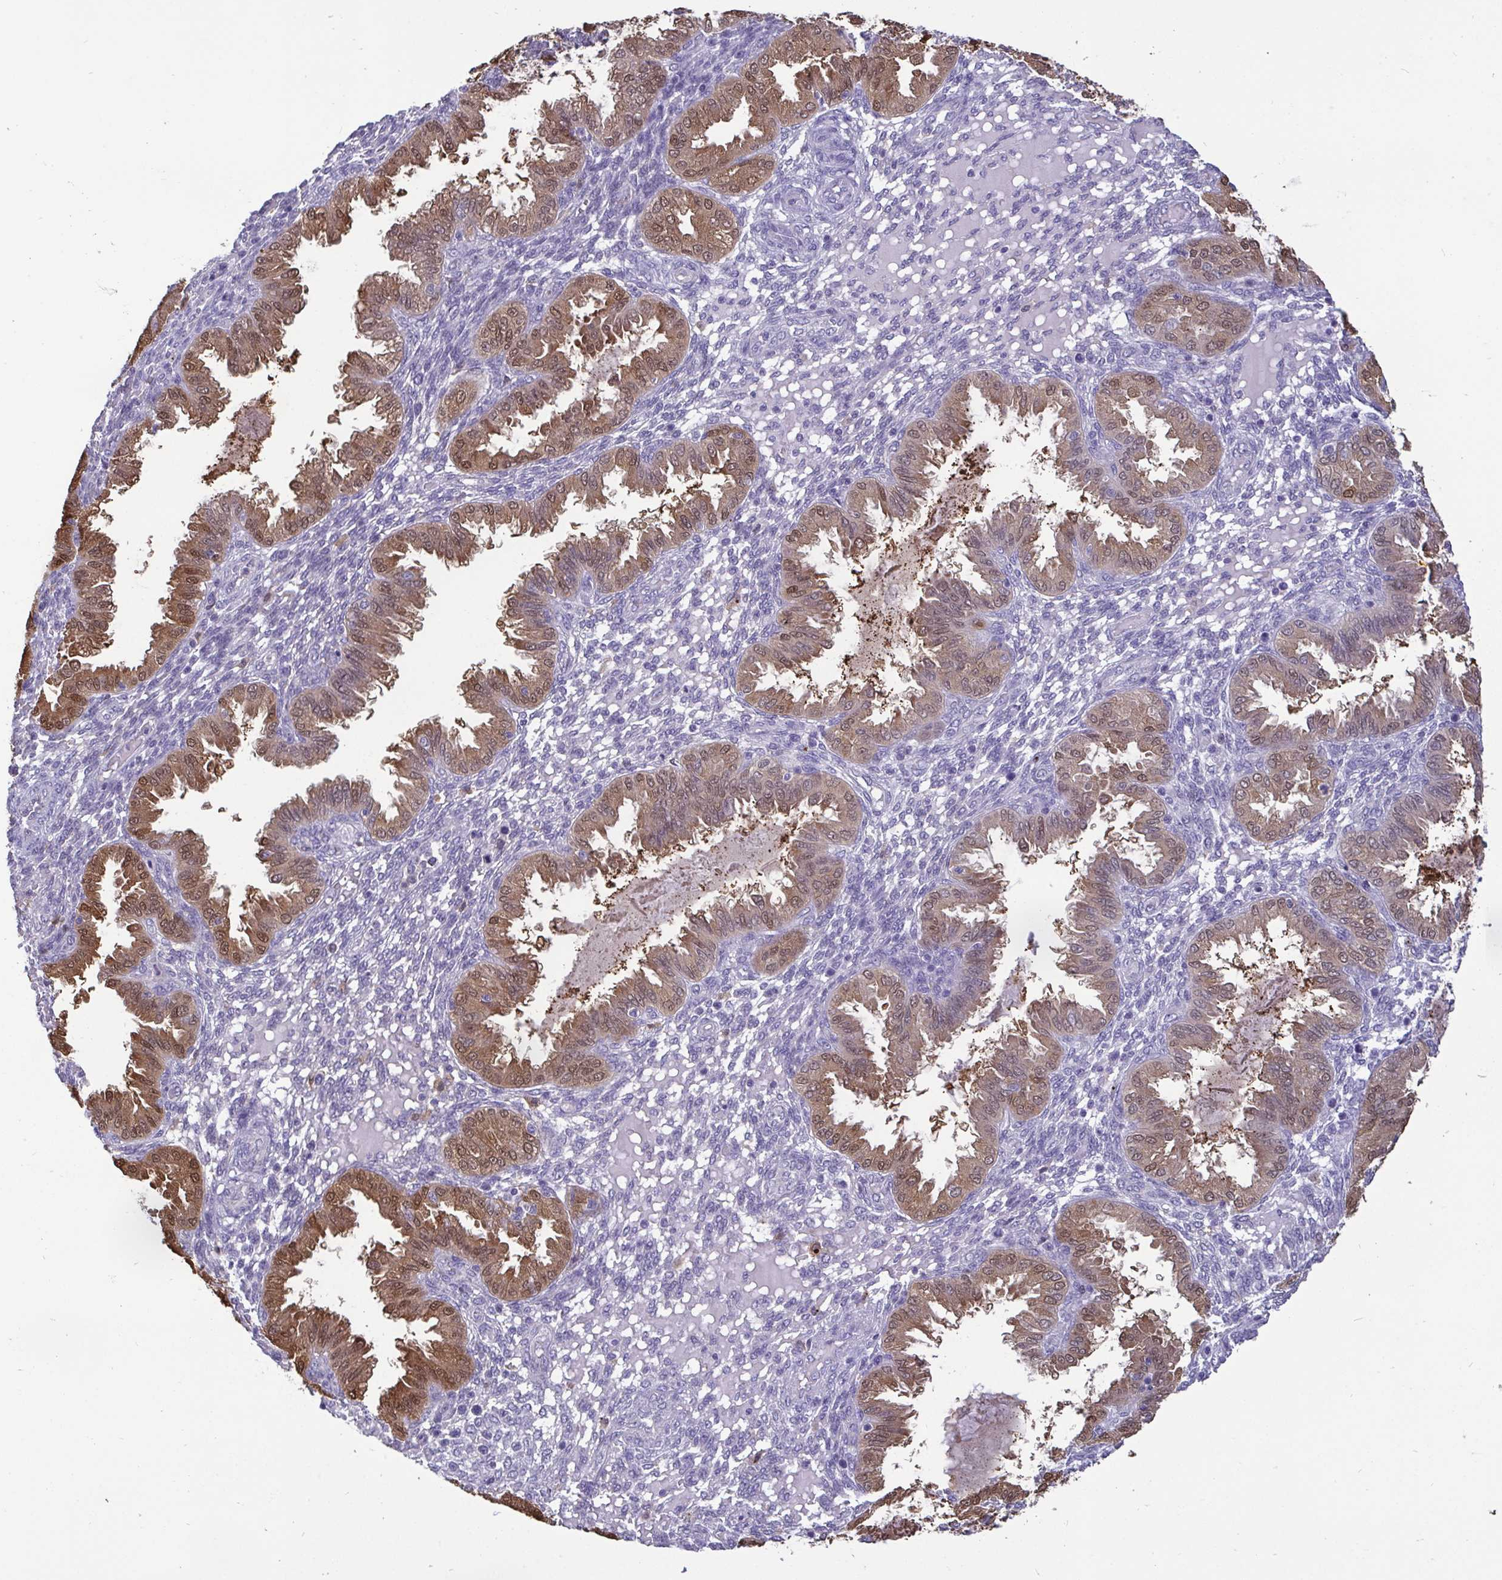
{"staining": {"intensity": "negative", "quantity": "none", "location": "none"}, "tissue": "endometrium", "cell_type": "Cells in endometrial stroma", "image_type": "normal", "snomed": [{"axis": "morphology", "description": "Normal tissue, NOS"}, {"axis": "topography", "description": "Endometrium"}], "caption": "Immunohistochemistry (IHC) histopathology image of unremarkable human endometrium stained for a protein (brown), which reveals no staining in cells in endometrial stroma.", "gene": "IDH1", "patient": {"sex": "female", "age": 33}}